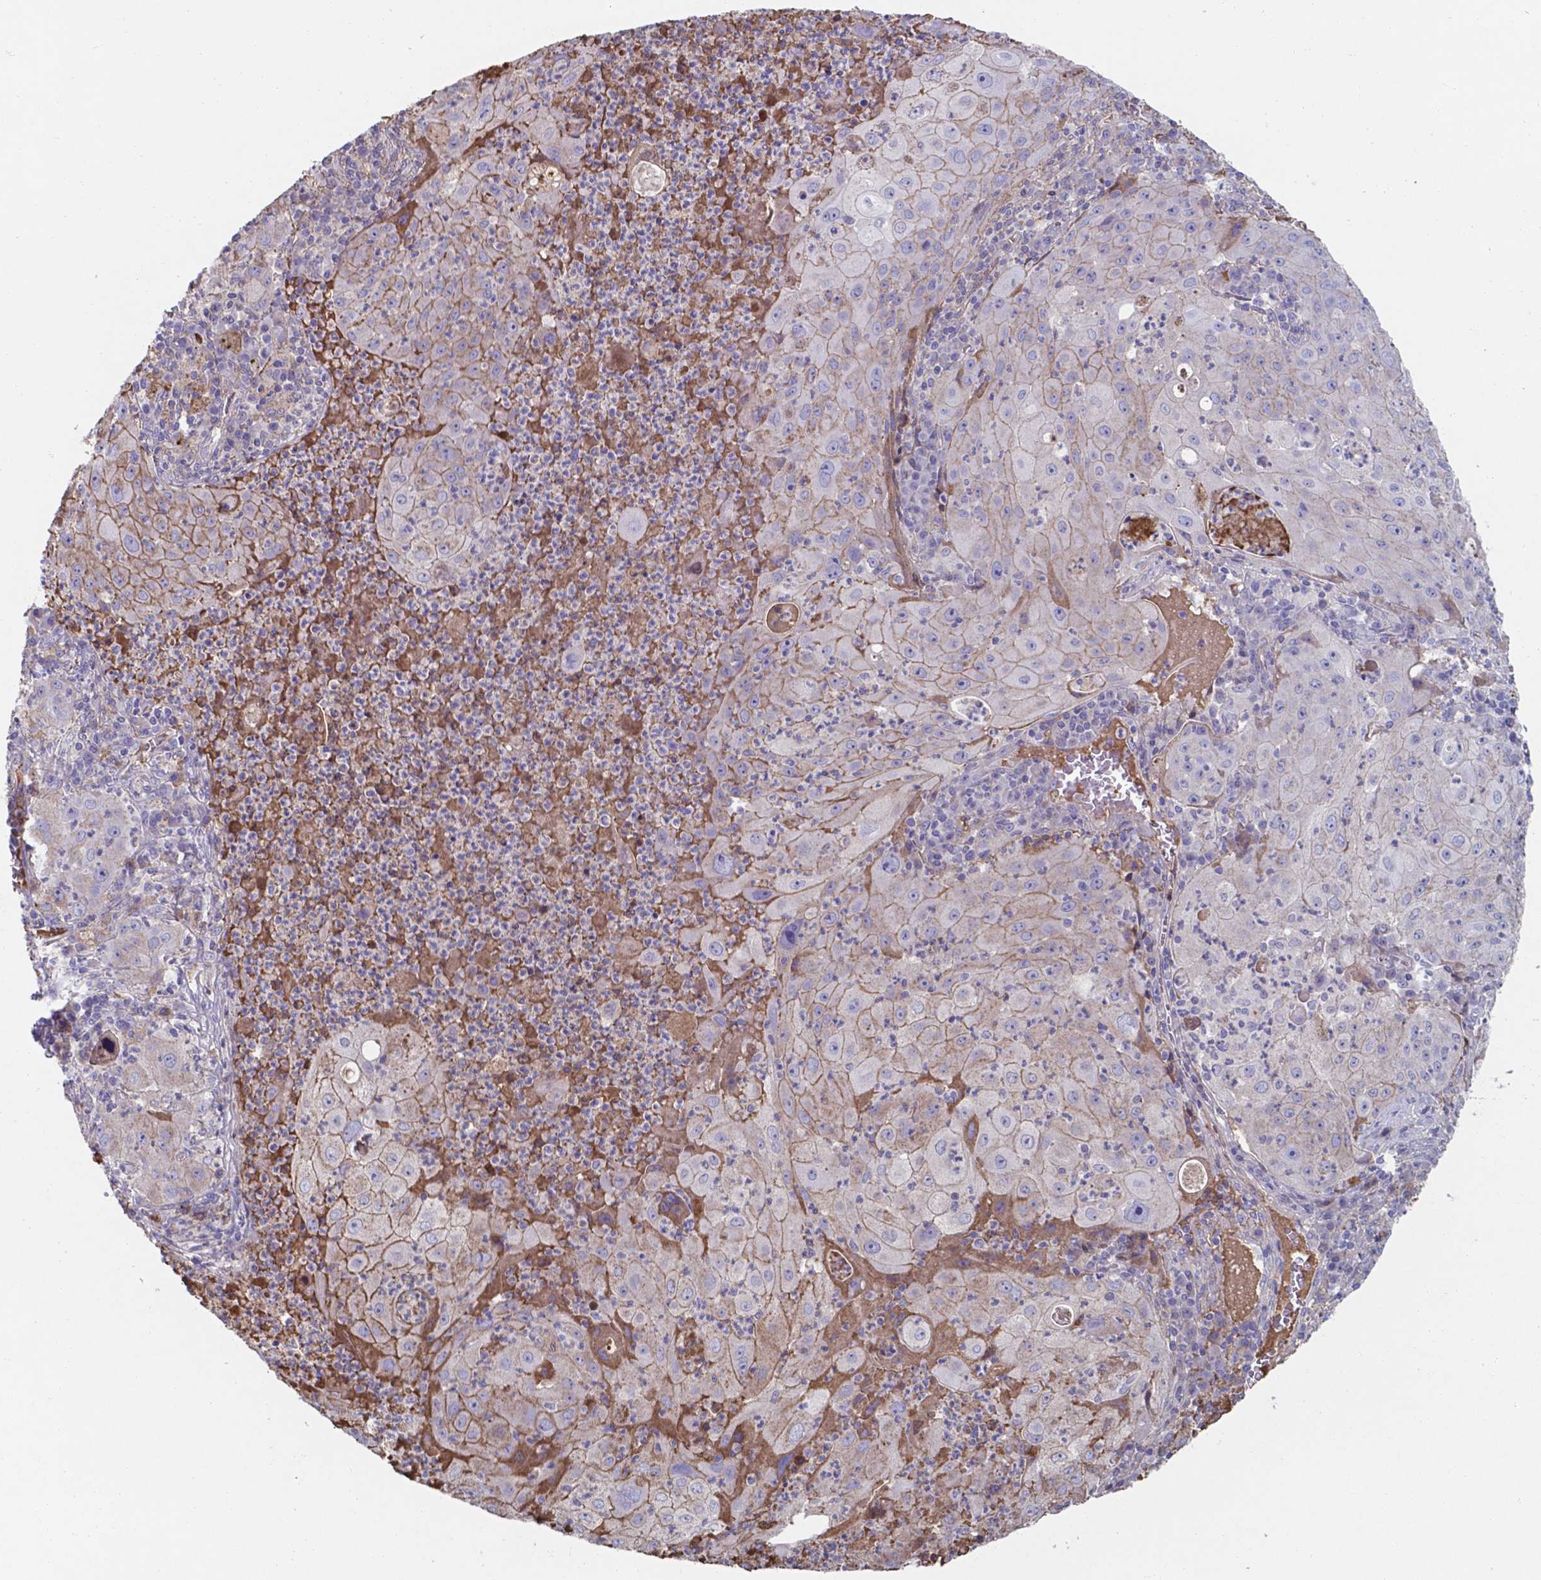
{"staining": {"intensity": "moderate", "quantity": "25%-75%", "location": "cytoplasmic/membranous"}, "tissue": "lung cancer", "cell_type": "Tumor cells", "image_type": "cancer", "snomed": [{"axis": "morphology", "description": "Squamous cell carcinoma, NOS"}, {"axis": "topography", "description": "Lung"}], "caption": "A brown stain shows moderate cytoplasmic/membranous positivity of a protein in human lung cancer tumor cells.", "gene": "SERPINA1", "patient": {"sex": "female", "age": 59}}